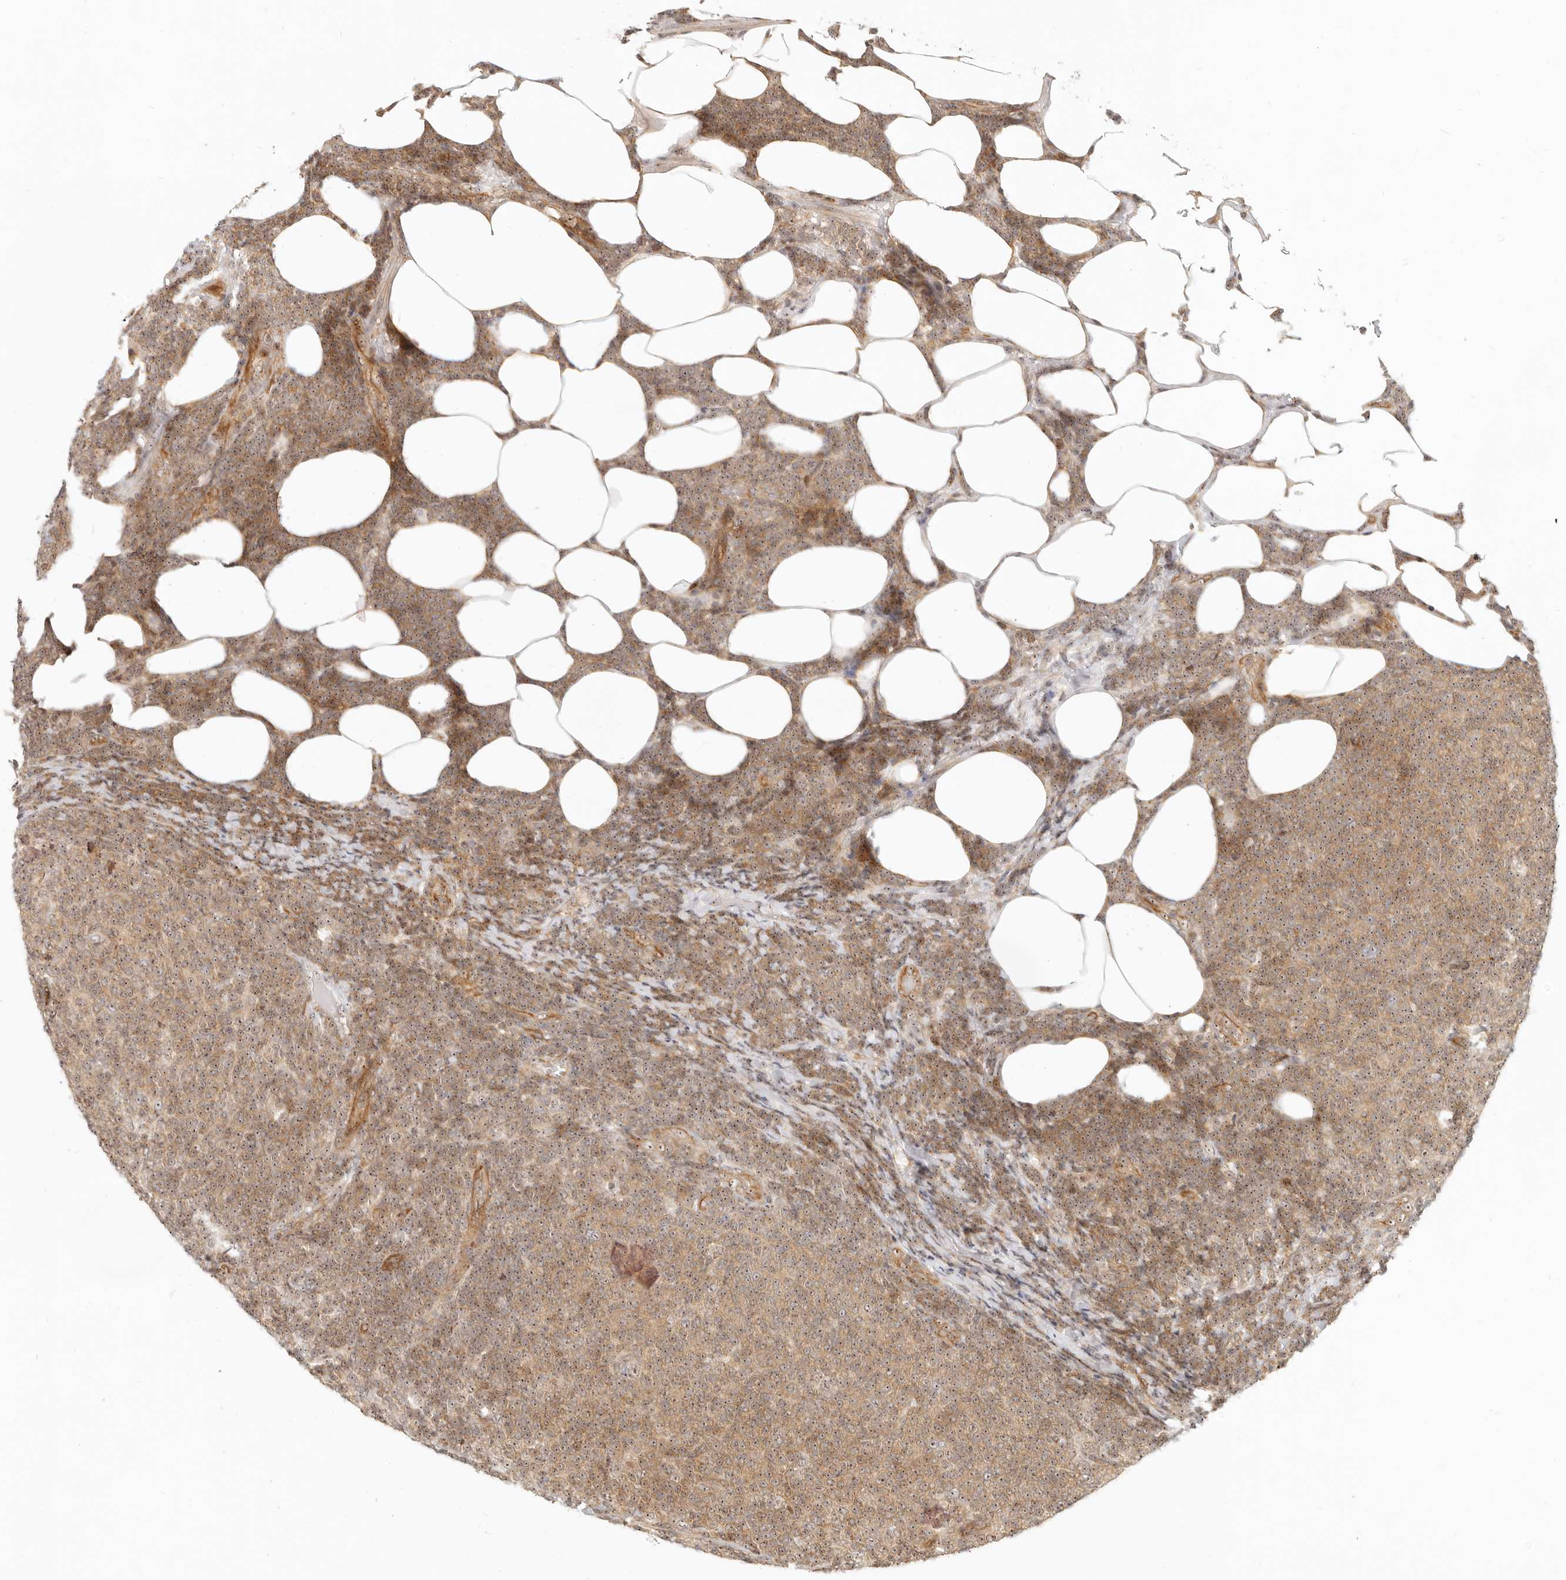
{"staining": {"intensity": "moderate", "quantity": ">75%", "location": "cytoplasmic/membranous,nuclear"}, "tissue": "lymphoma", "cell_type": "Tumor cells", "image_type": "cancer", "snomed": [{"axis": "morphology", "description": "Malignant lymphoma, non-Hodgkin's type, Low grade"}, {"axis": "topography", "description": "Lymph node"}], "caption": "Malignant lymphoma, non-Hodgkin's type (low-grade) tissue exhibits moderate cytoplasmic/membranous and nuclear staining in about >75% of tumor cells, visualized by immunohistochemistry.", "gene": "BAP1", "patient": {"sex": "male", "age": 66}}